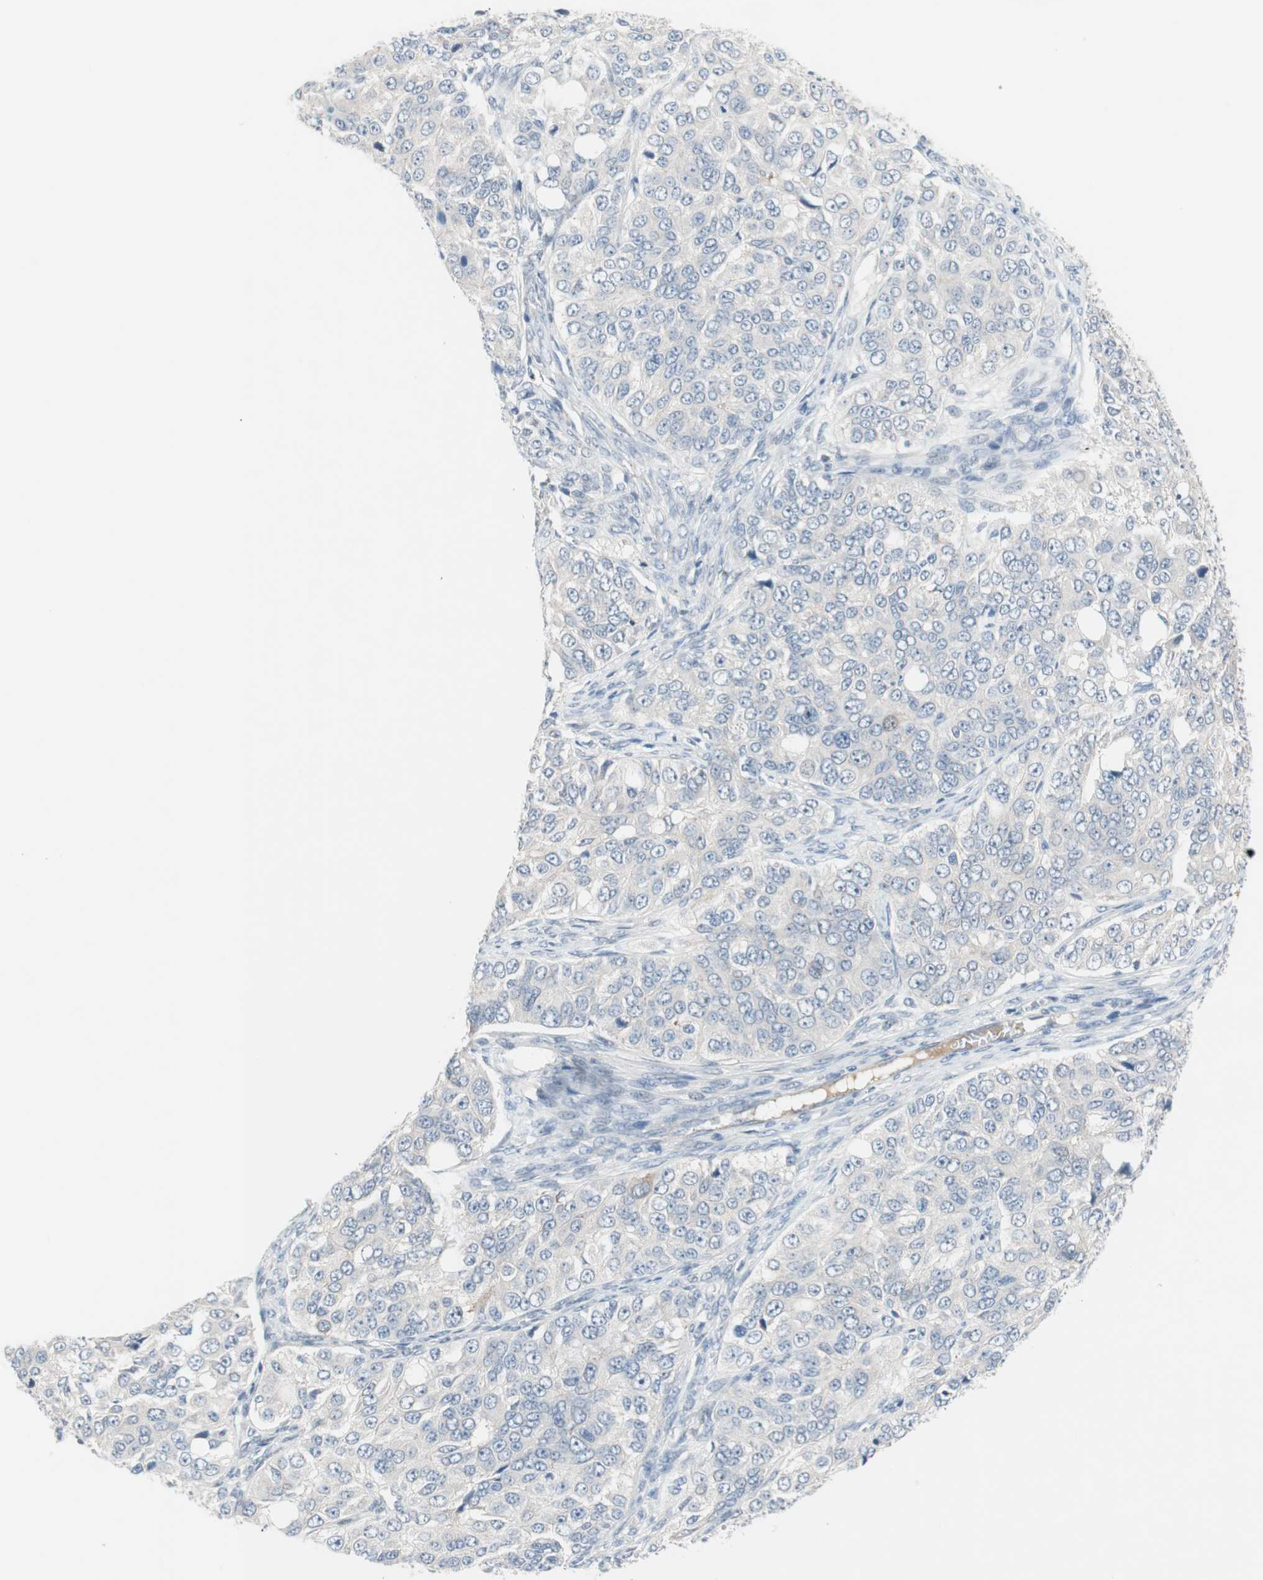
{"staining": {"intensity": "negative", "quantity": "none", "location": "none"}, "tissue": "ovarian cancer", "cell_type": "Tumor cells", "image_type": "cancer", "snomed": [{"axis": "morphology", "description": "Carcinoma, endometroid"}, {"axis": "topography", "description": "Ovary"}], "caption": "Micrograph shows no significant protein staining in tumor cells of ovarian endometroid carcinoma.", "gene": "PDZK1", "patient": {"sex": "female", "age": 51}}